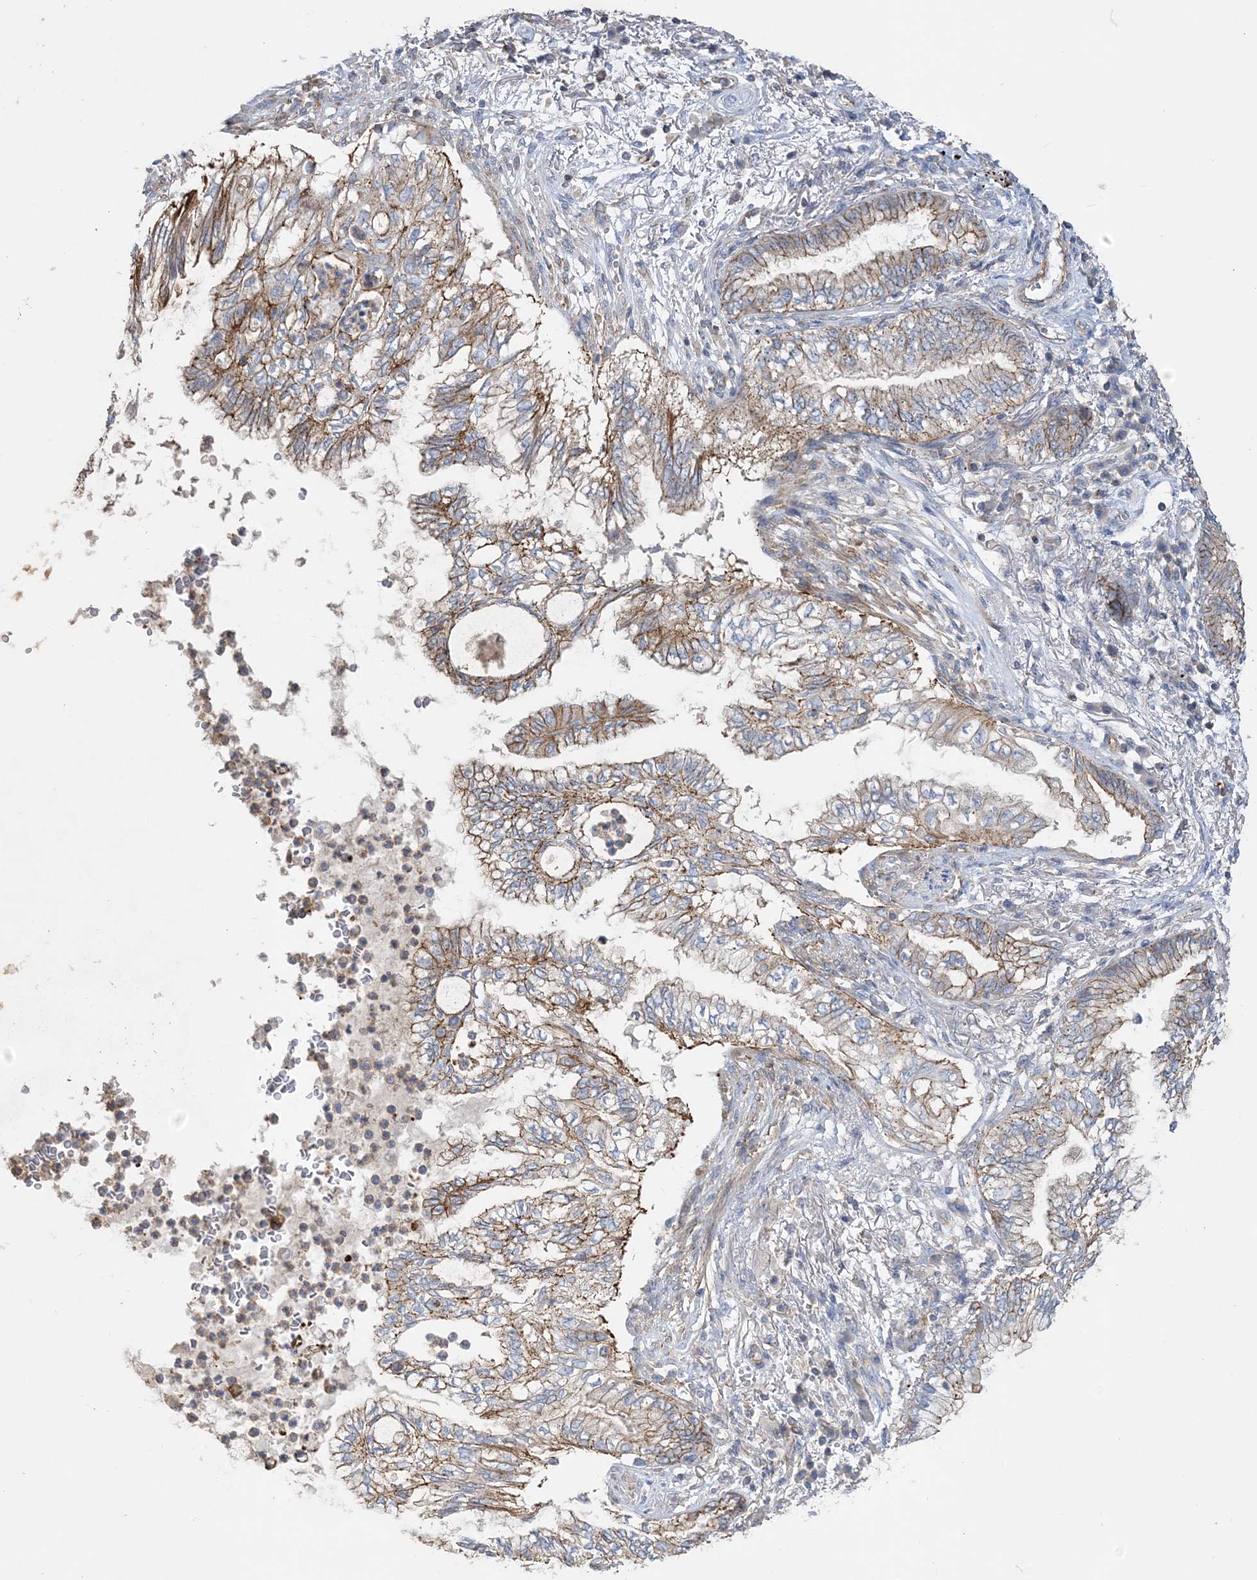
{"staining": {"intensity": "moderate", "quantity": ">75%", "location": "cytoplasmic/membranous"}, "tissue": "lung cancer", "cell_type": "Tumor cells", "image_type": "cancer", "snomed": [{"axis": "morphology", "description": "Adenocarcinoma, NOS"}, {"axis": "topography", "description": "Lung"}], "caption": "An immunohistochemistry (IHC) micrograph of neoplastic tissue is shown. Protein staining in brown shows moderate cytoplasmic/membranous positivity in lung adenocarcinoma within tumor cells. The protein is stained brown, and the nuclei are stained in blue (DAB (3,3'-diaminobenzidine) IHC with brightfield microscopy, high magnification).", "gene": "PIGC", "patient": {"sex": "female", "age": 70}}